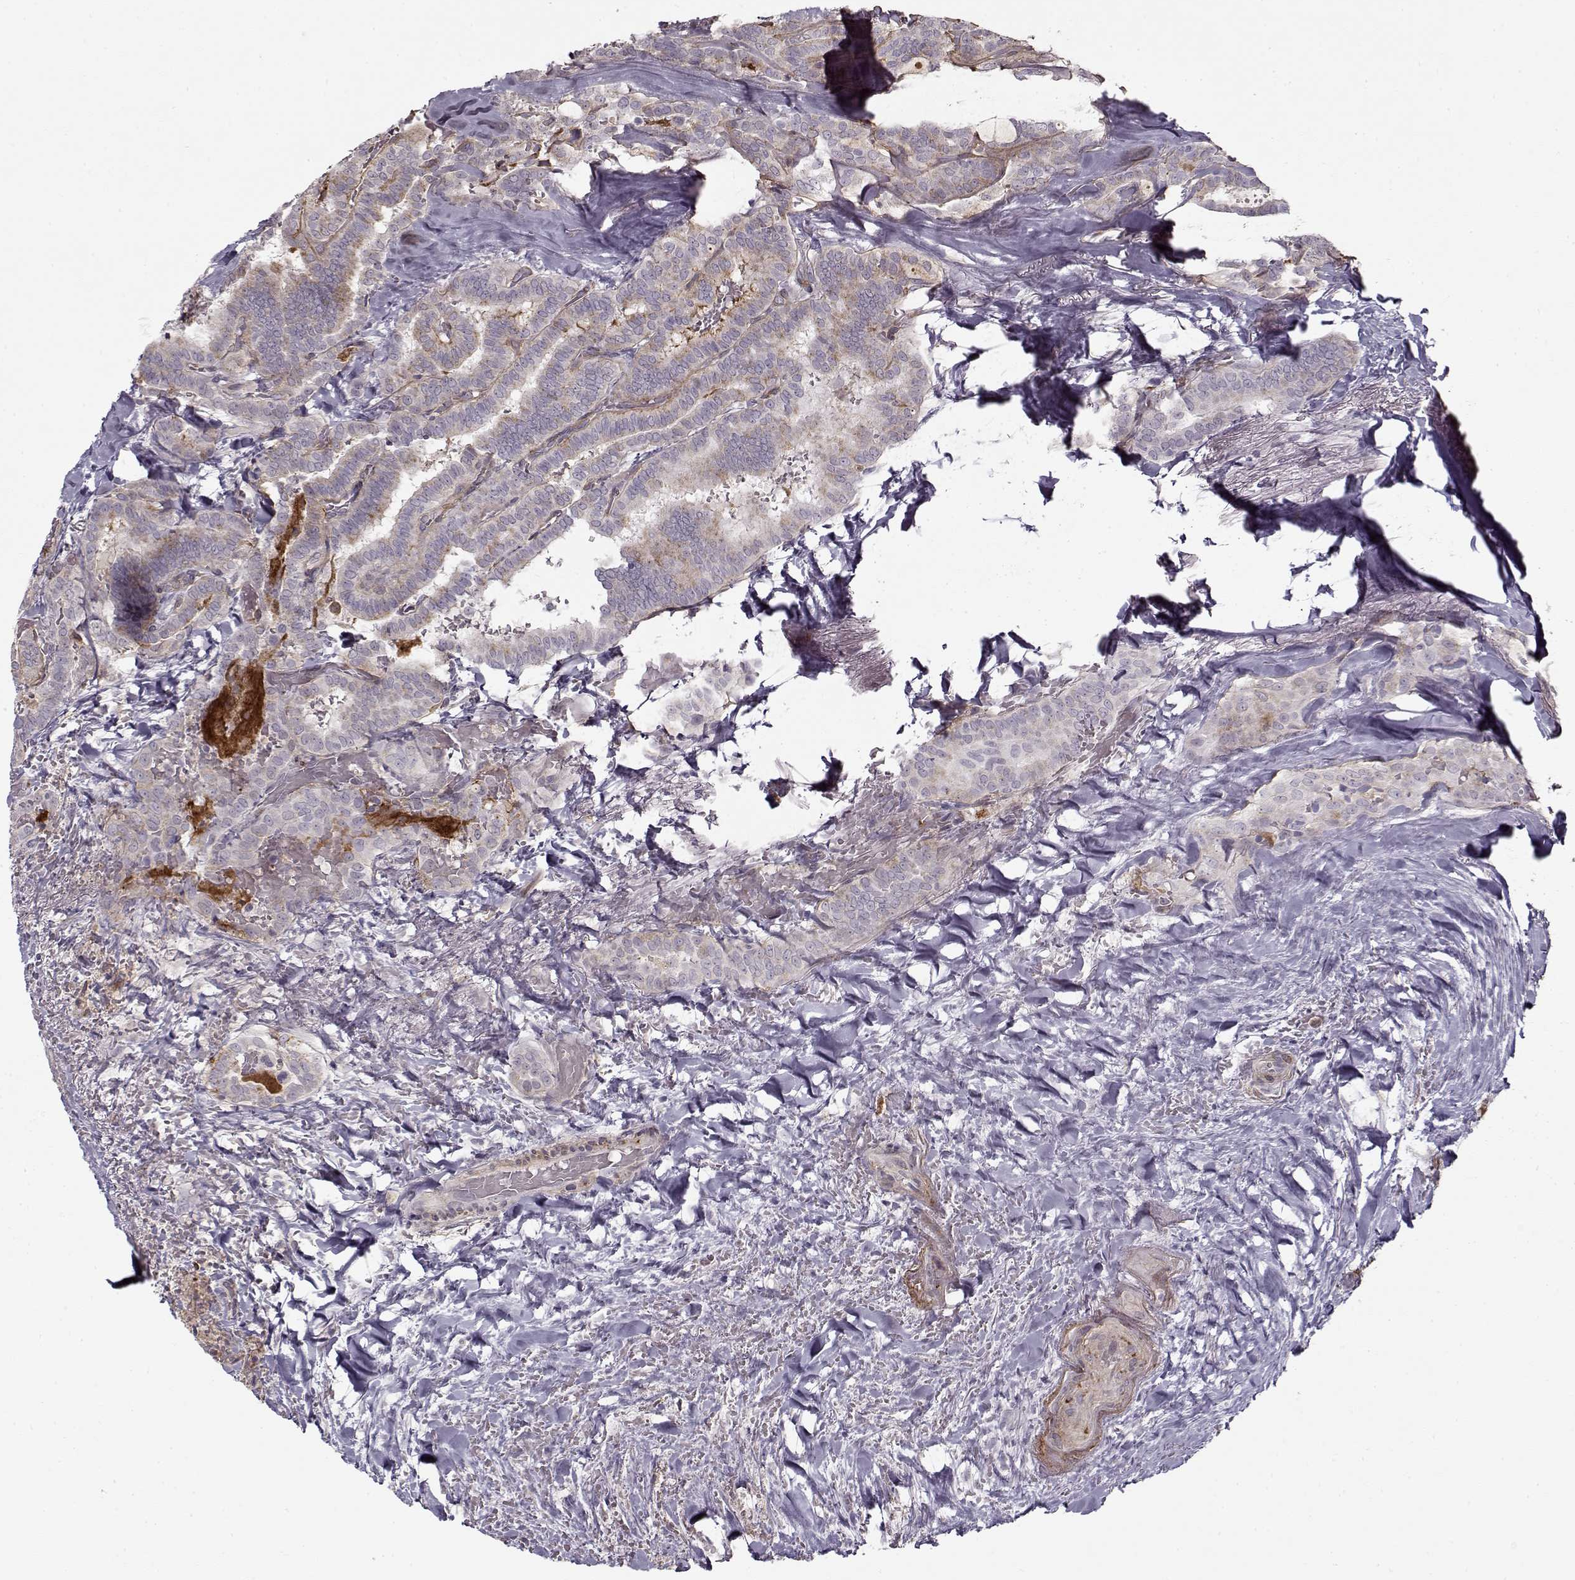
{"staining": {"intensity": "weak", "quantity": "<25%", "location": "cytoplasmic/membranous"}, "tissue": "thyroid cancer", "cell_type": "Tumor cells", "image_type": "cancer", "snomed": [{"axis": "morphology", "description": "Papillary adenocarcinoma, NOS"}, {"axis": "topography", "description": "Thyroid gland"}], "caption": "There is no significant expression in tumor cells of thyroid cancer (papillary adenocarcinoma). Nuclei are stained in blue.", "gene": "LAMB2", "patient": {"sex": "female", "age": 39}}